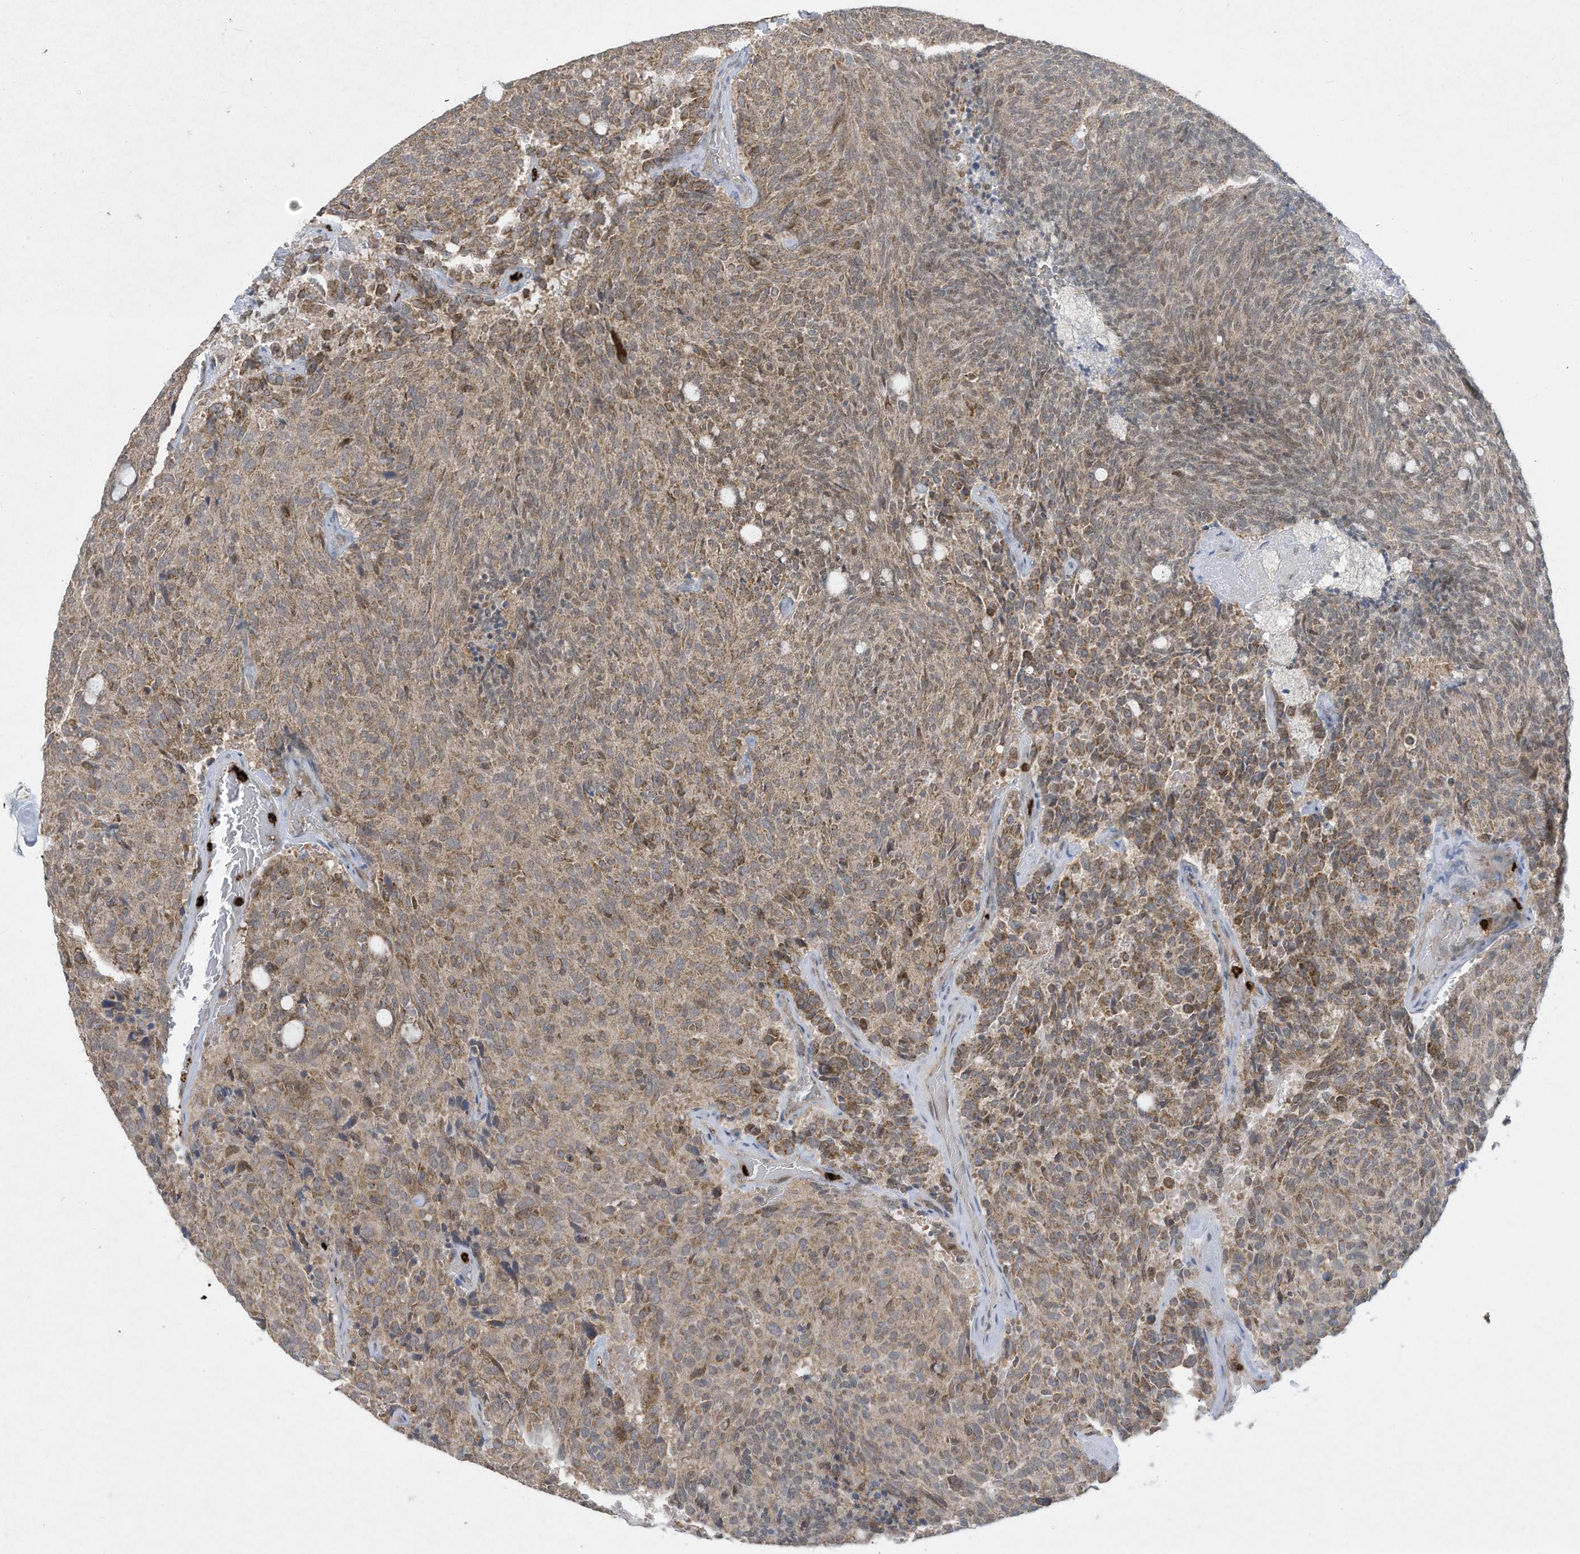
{"staining": {"intensity": "moderate", "quantity": ">75%", "location": "cytoplasmic/membranous"}, "tissue": "carcinoid", "cell_type": "Tumor cells", "image_type": "cancer", "snomed": [{"axis": "morphology", "description": "Carcinoid, malignant, NOS"}, {"axis": "topography", "description": "Pancreas"}], "caption": "Carcinoid (malignant) was stained to show a protein in brown. There is medium levels of moderate cytoplasmic/membranous positivity in approximately >75% of tumor cells.", "gene": "CHRNA4", "patient": {"sex": "female", "age": 54}}